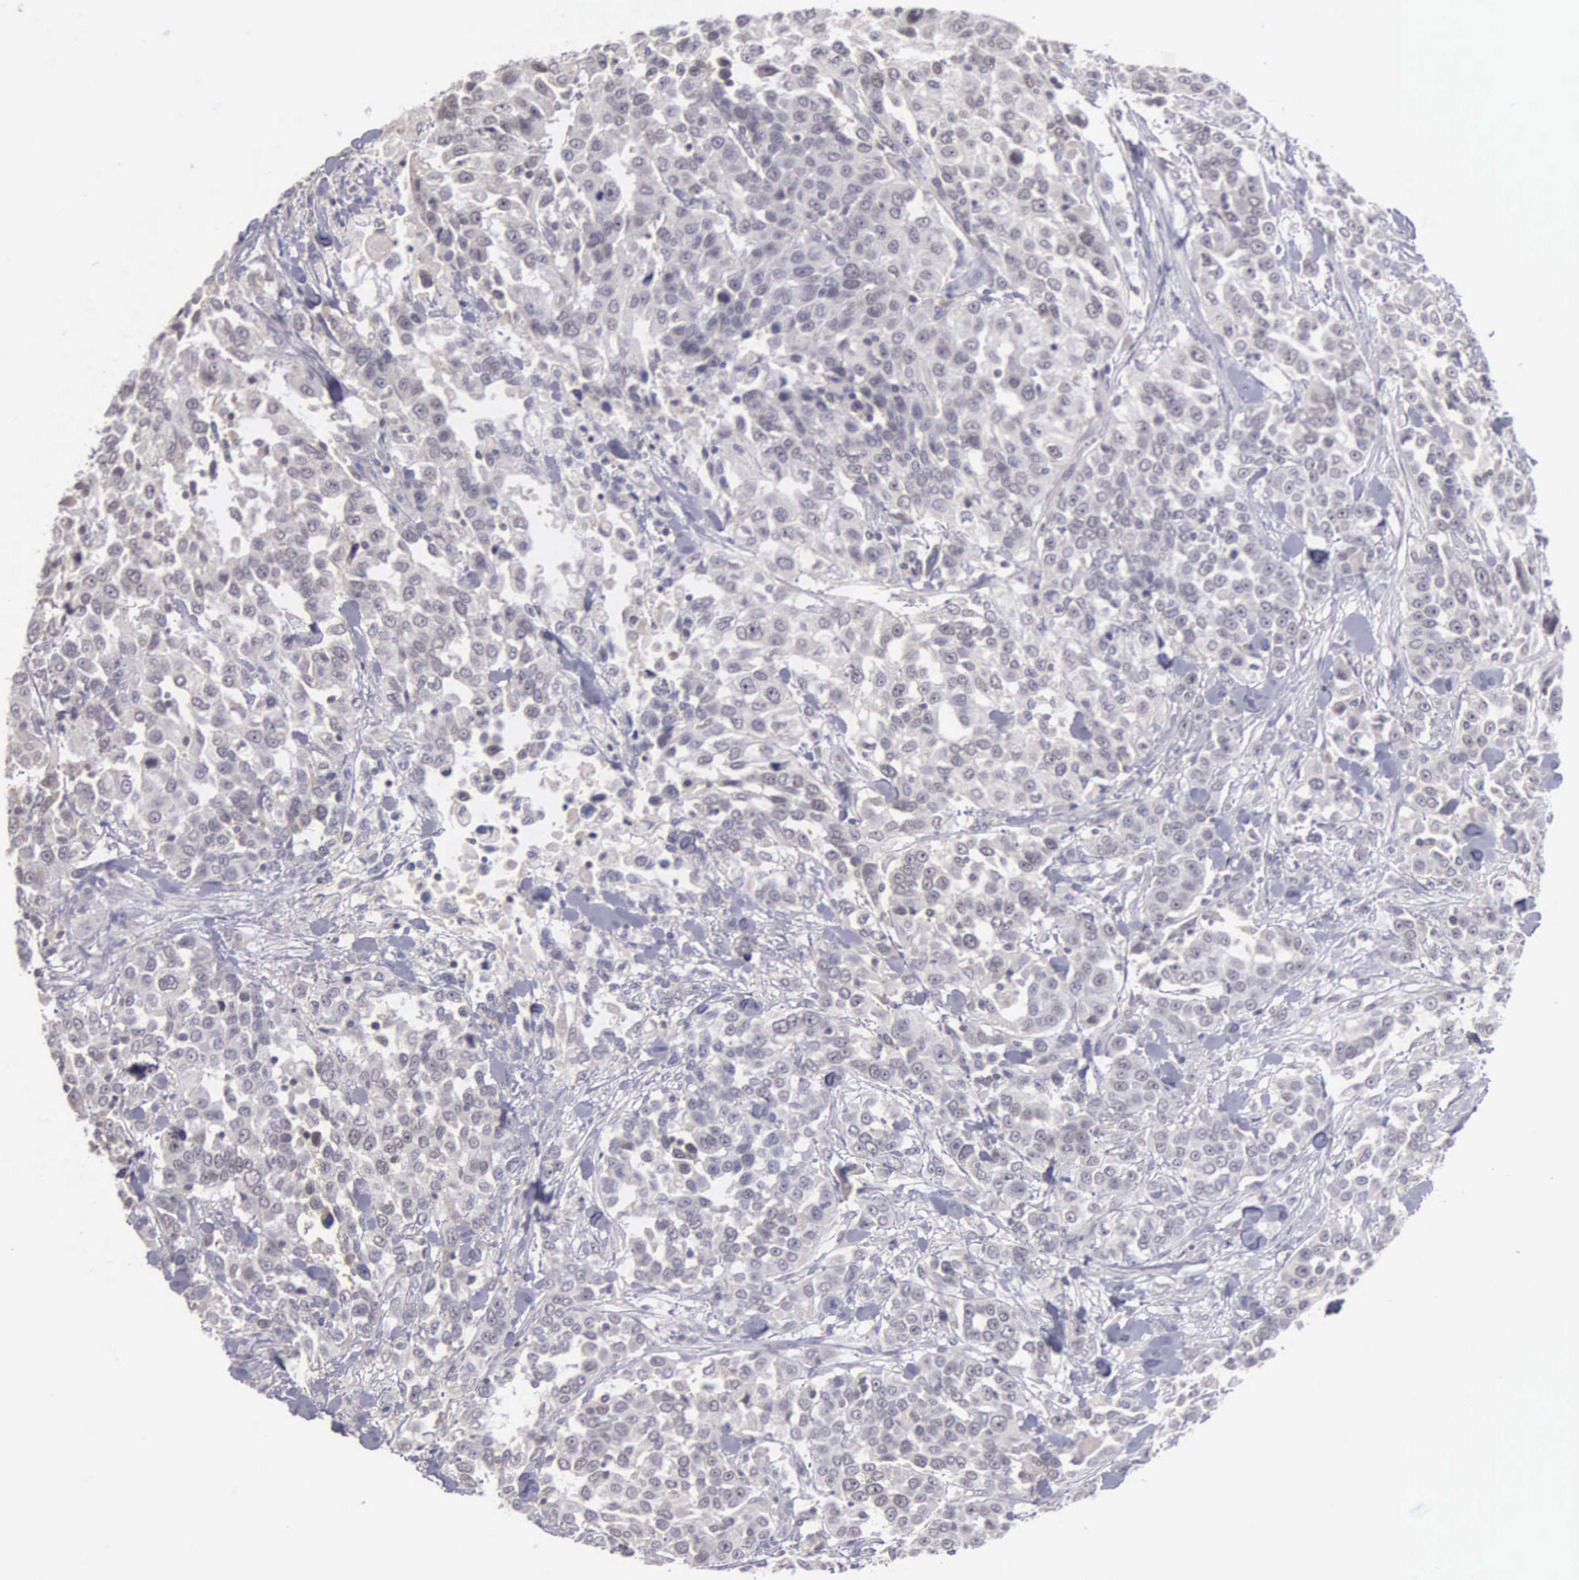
{"staining": {"intensity": "negative", "quantity": "none", "location": "none"}, "tissue": "urothelial cancer", "cell_type": "Tumor cells", "image_type": "cancer", "snomed": [{"axis": "morphology", "description": "Urothelial carcinoma, High grade"}, {"axis": "topography", "description": "Urinary bladder"}], "caption": "Tumor cells are negative for protein expression in human urothelial carcinoma (high-grade).", "gene": "BRD1", "patient": {"sex": "female", "age": 80}}